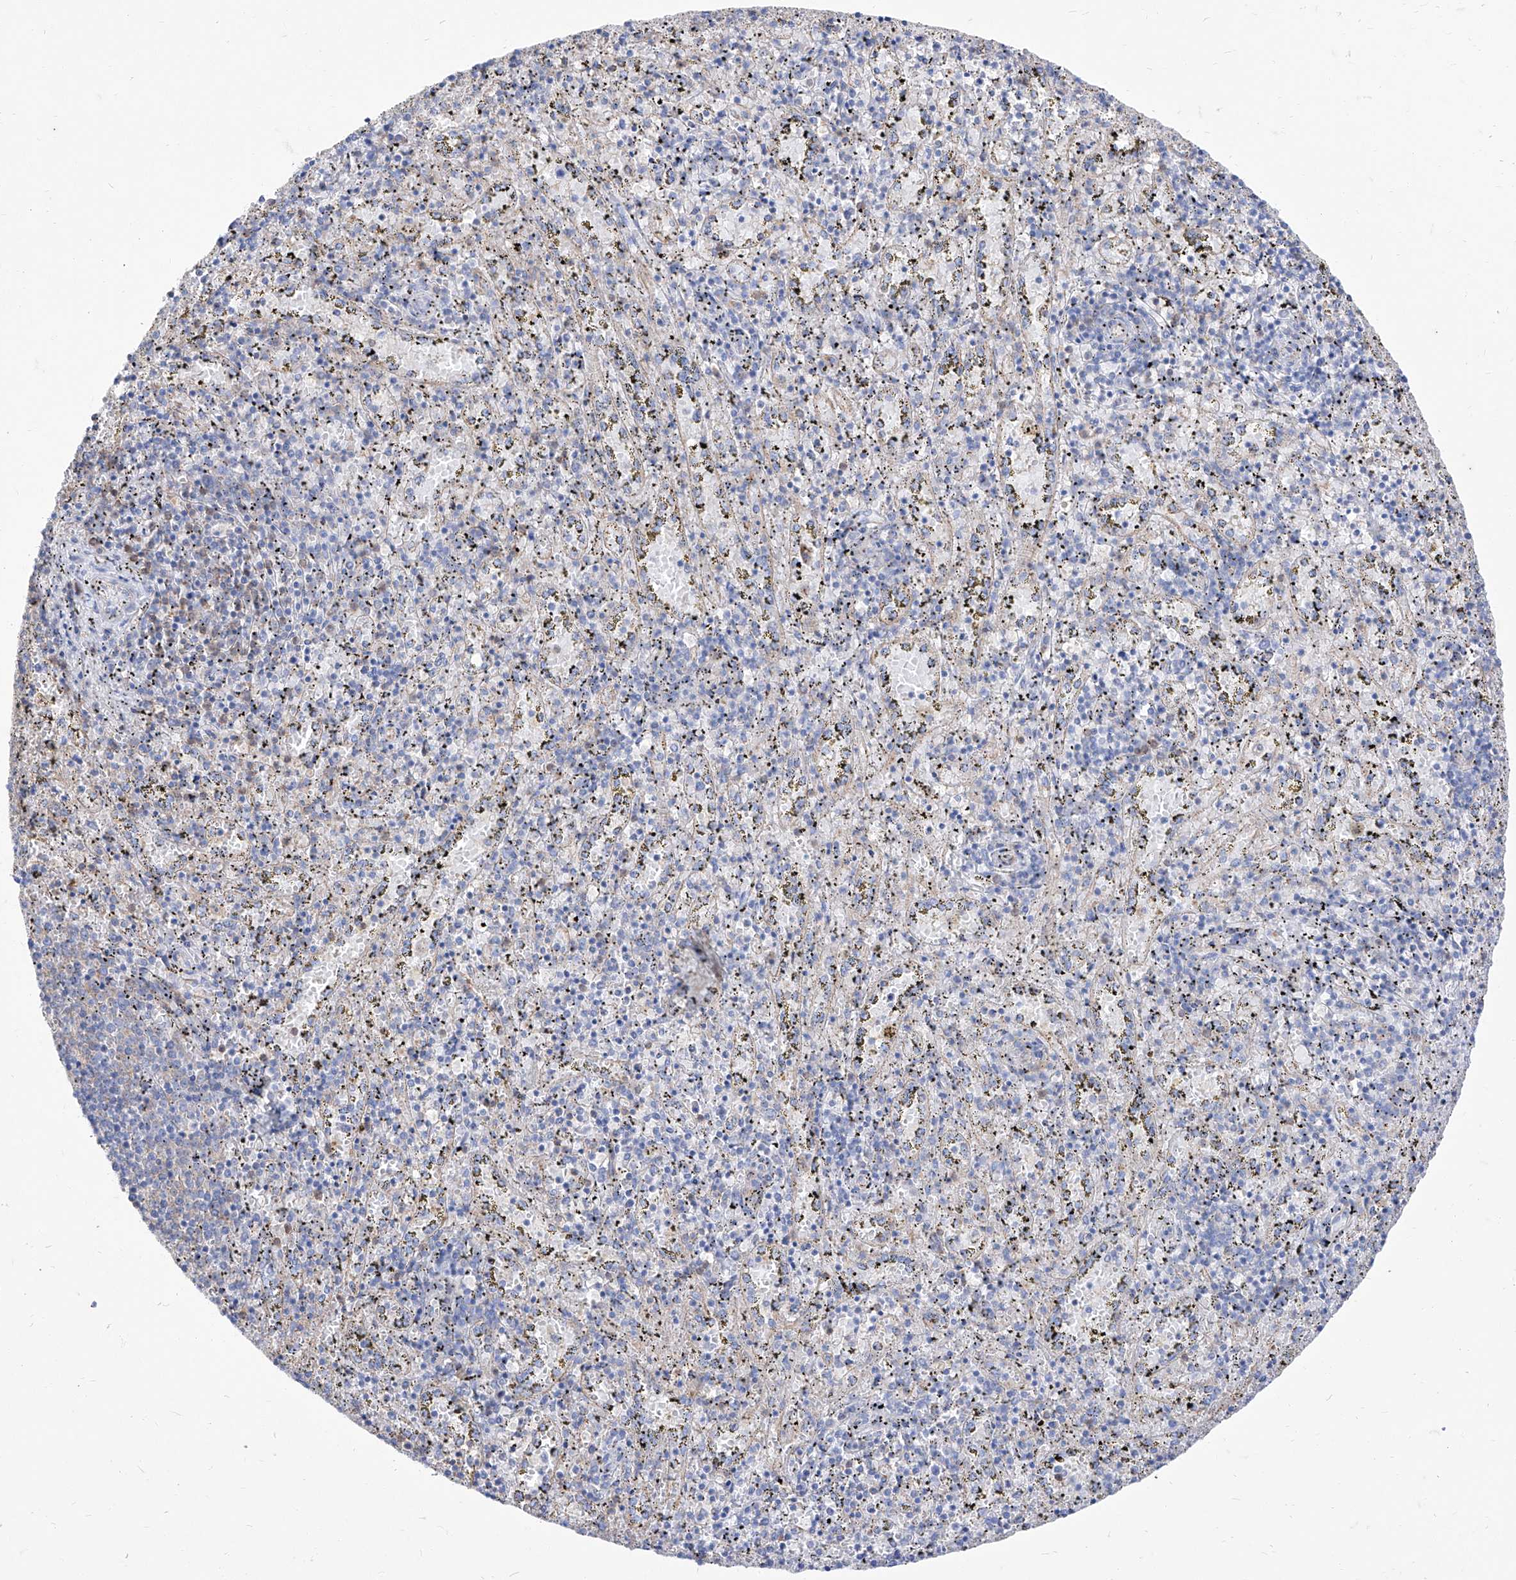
{"staining": {"intensity": "negative", "quantity": "none", "location": "none"}, "tissue": "spleen", "cell_type": "Cells in red pulp", "image_type": "normal", "snomed": [{"axis": "morphology", "description": "Normal tissue, NOS"}, {"axis": "topography", "description": "Spleen"}], "caption": "Cells in red pulp are negative for brown protein staining in benign spleen. Nuclei are stained in blue.", "gene": "C1orf74", "patient": {"sex": "male", "age": 11}}